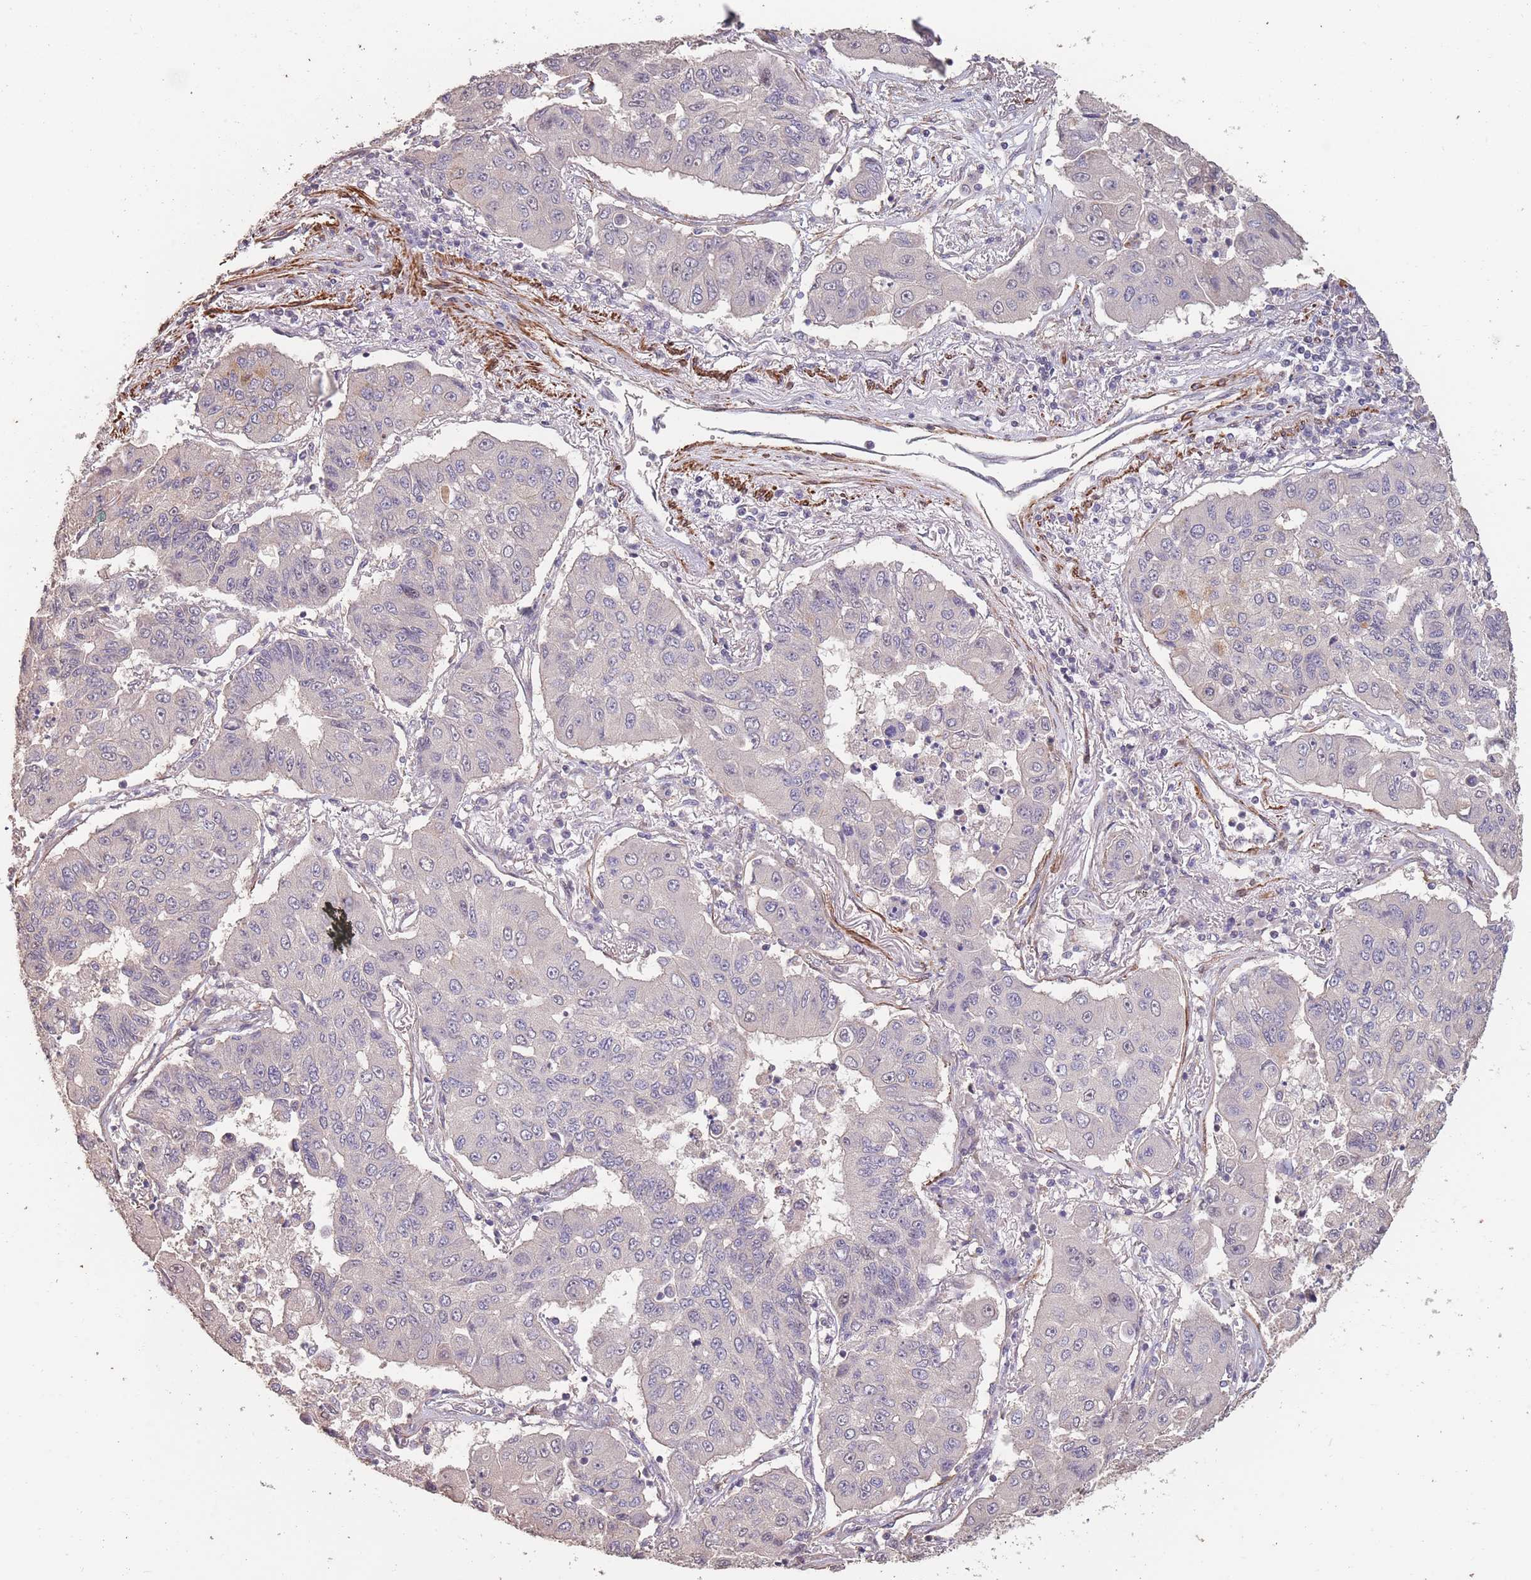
{"staining": {"intensity": "negative", "quantity": "none", "location": "none"}, "tissue": "lung cancer", "cell_type": "Tumor cells", "image_type": "cancer", "snomed": [{"axis": "morphology", "description": "Squamous cell carcinoma, NOS"}, {"axis": "topography", "description": "Lung"}], "caption": "IHC image of squamous cell carcinoma (lung) stained for a protein (brown), which shows no expression in tumor cells.", "gene": "NLRC4", "patient": {"sex": "male", "age": 74}}